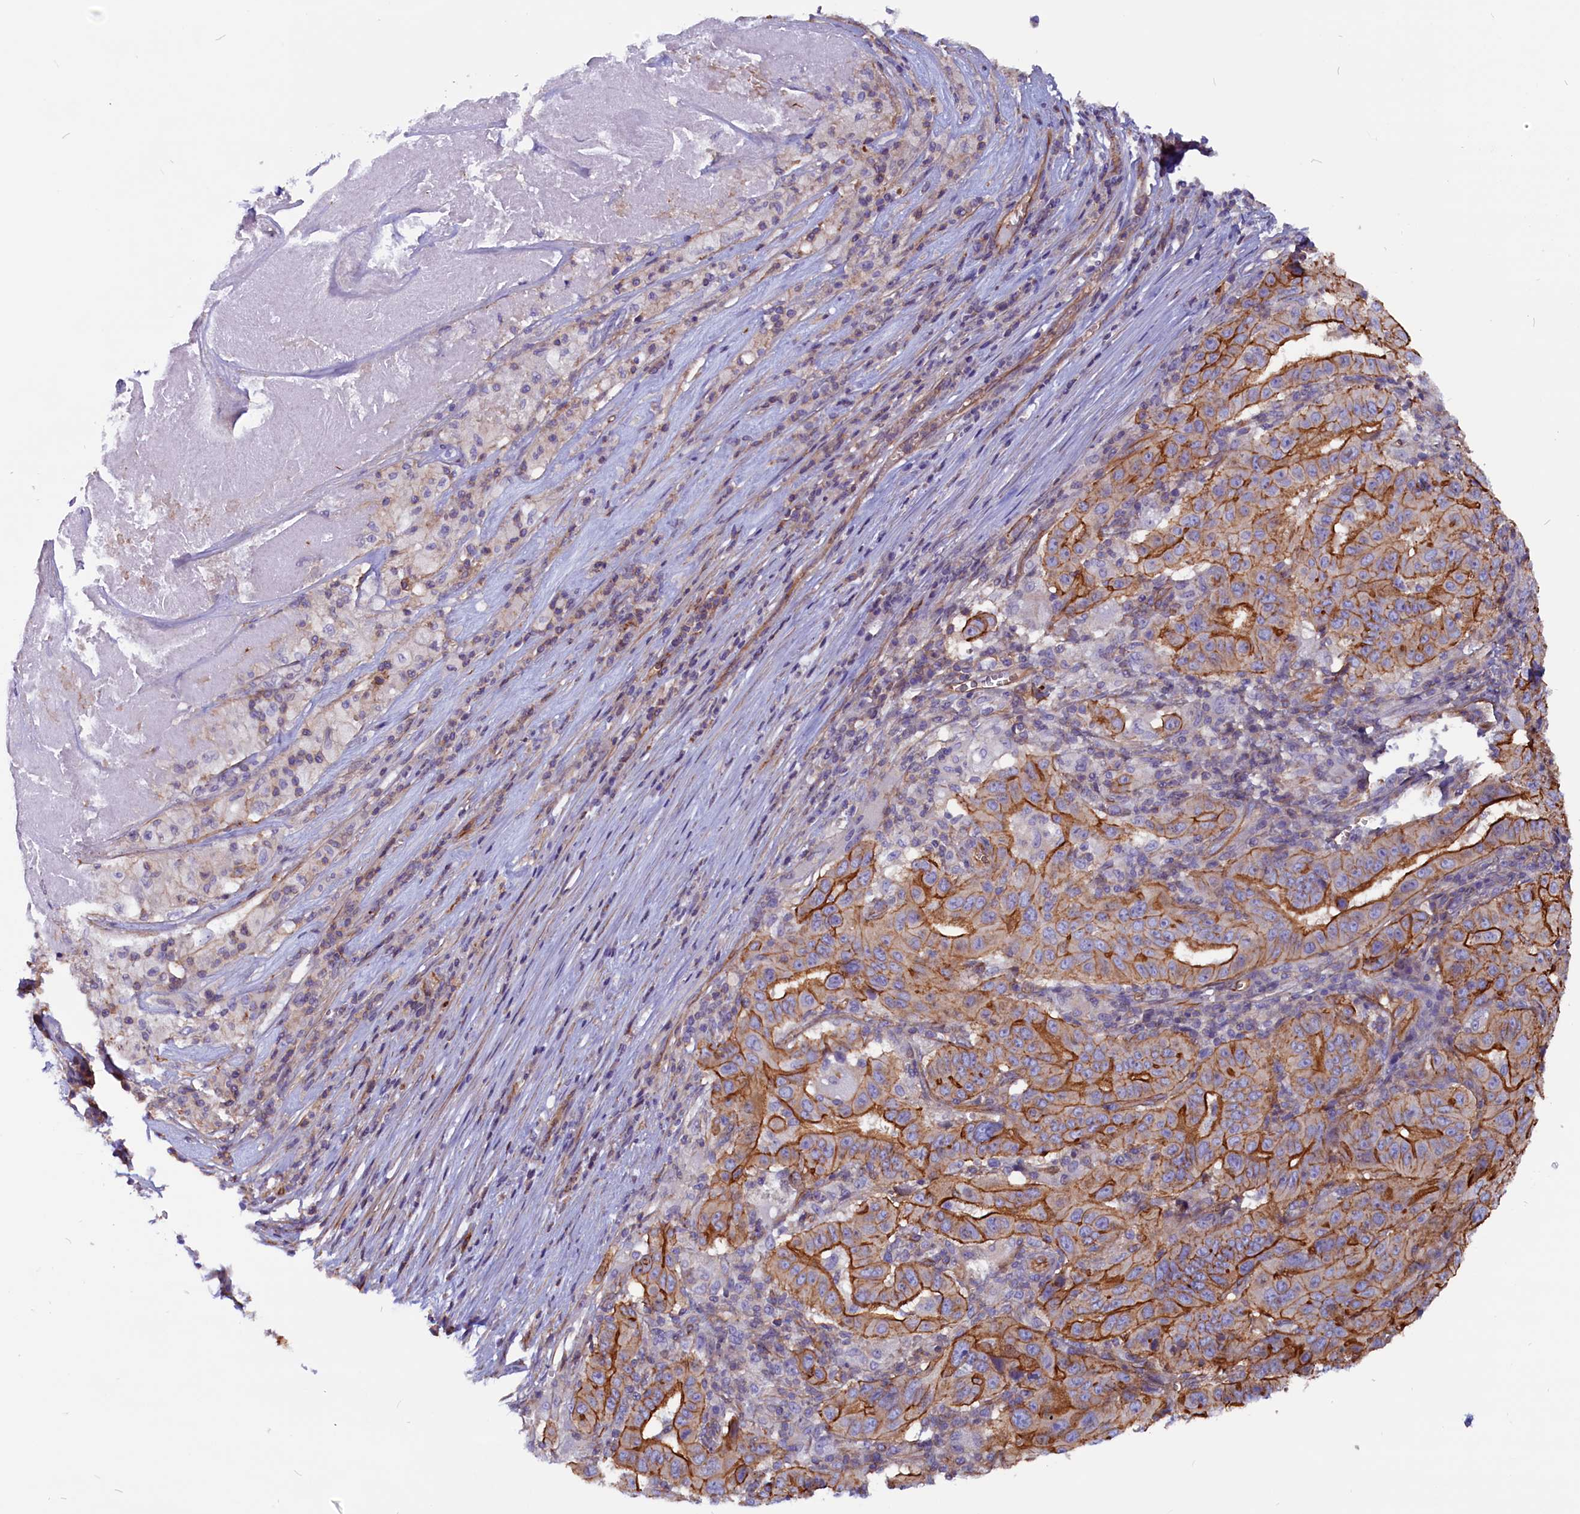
{"staining": {"intensity": "strong", "quantity": "25%-75%", "location": "cytoplasmic/membranous"}, "tissue": "pancreatic cancer", "cell_type": "Tumor cells", "image_type": "cancer", "snomed": [{"axis": "morphology", "description": "Adenocarcinoma, NOS"}, {"axis": "topography", "description": "Pancreas"}], "caption": "A micrograph of human pancreatic cancer (adenocarcinoma) stained for a protein demonstrates strong cytoplasmic/membranous brown staining in tumor cells. (DAB (3,3'-diaminobenzidine) IHC with brightfield microscopy, high magnification).", "gene": "ZNF749", "patient": {"sex": "male", "age": 63}}